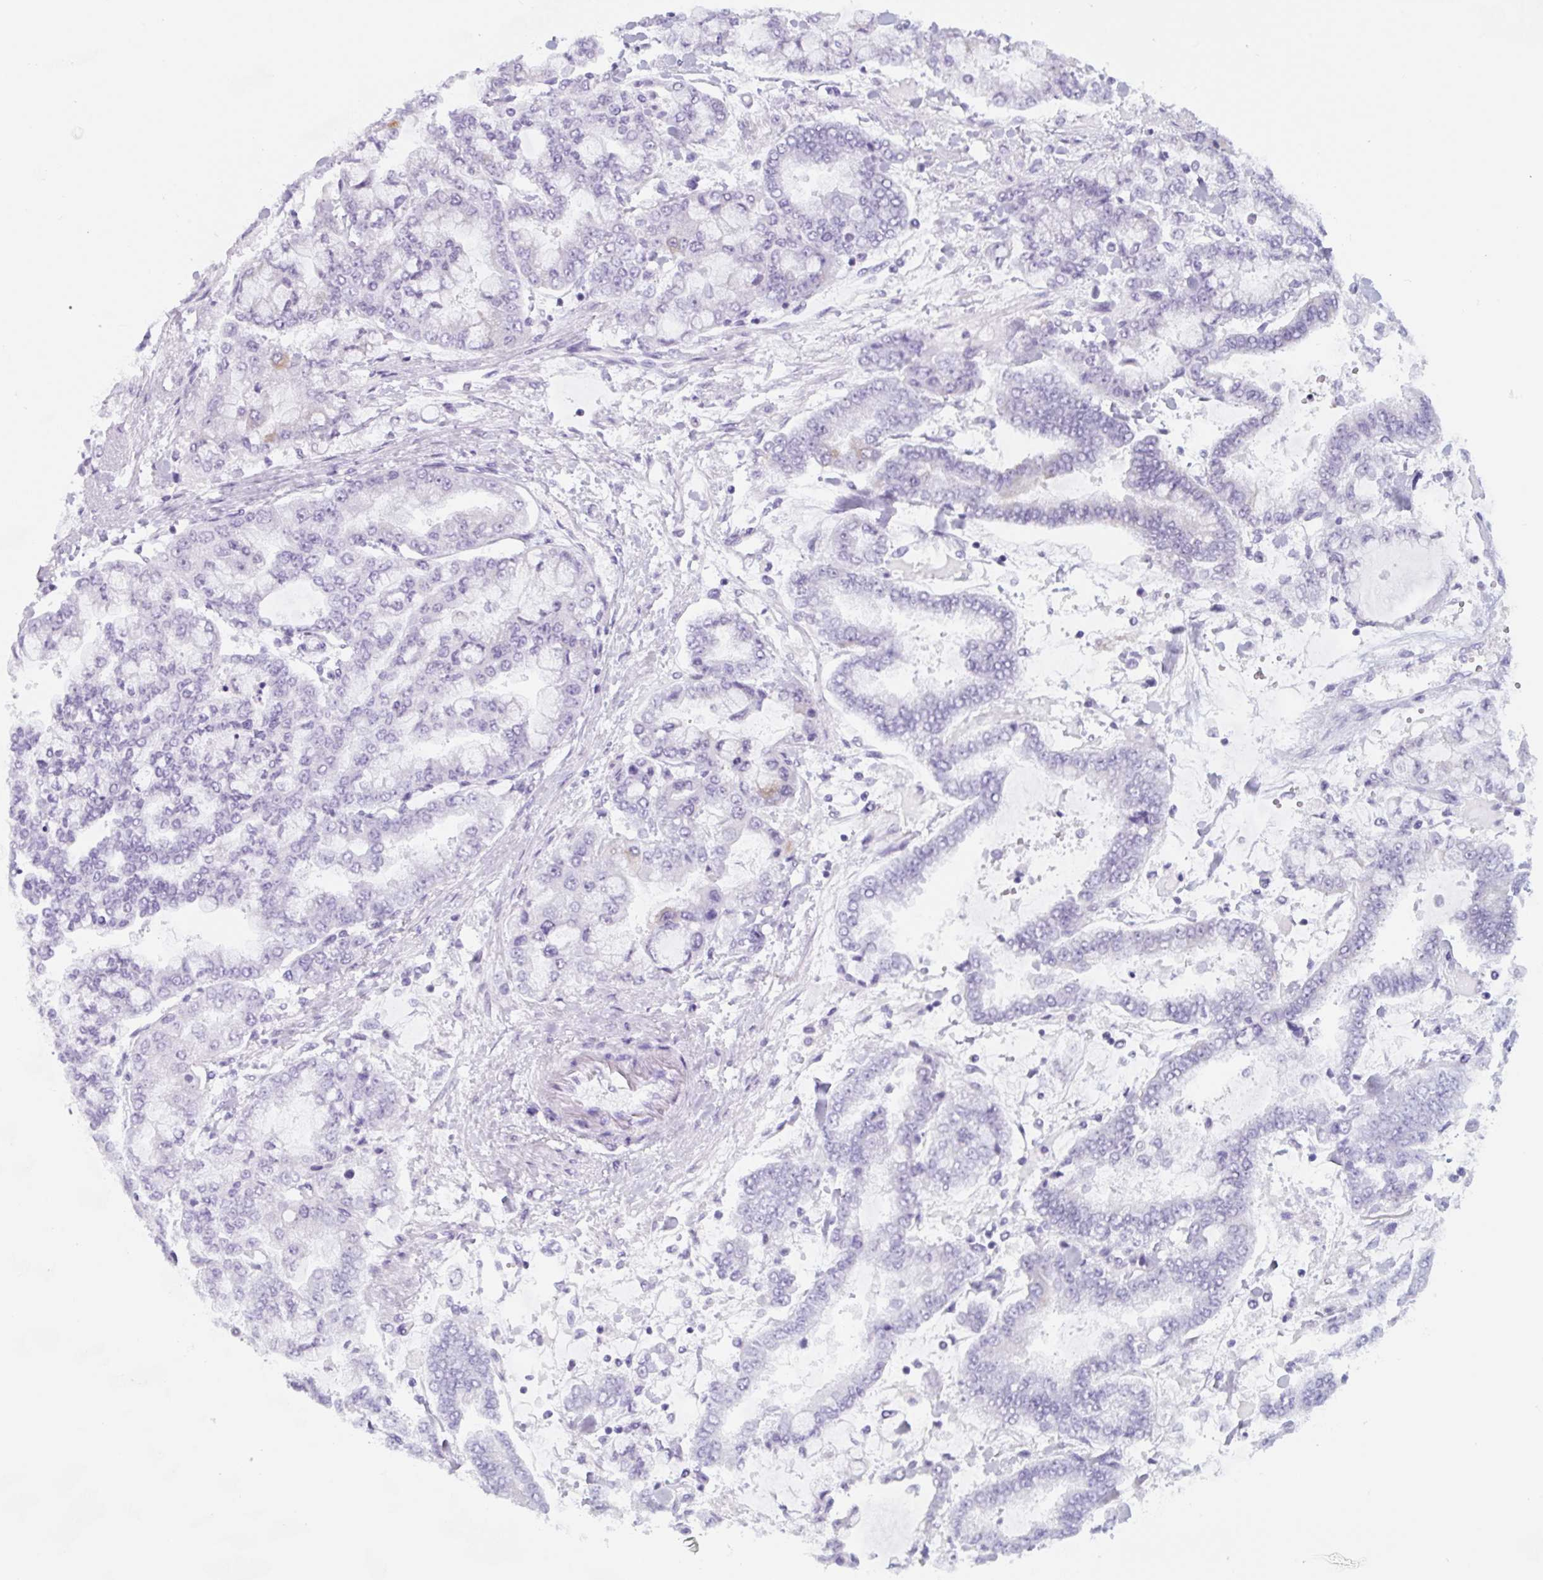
{"staining": {"intensity": "negative", "quantity": "none", "location": "none"}, "tissue": "stomach cancer", "cell_type": "Tumor cells", "image_type": "cancer", "snomed": [{"axis": "morphology", "description": "Normal tissue, NOS"}, {"axis": "morphology", "description": "Adenocarcinoma, NOS"}, {"axis": "topography", "description": "Stomach, upper"}, {"axis": "topography", "description": "Stomach"}], "caption": "DAB immunohistochemical staining of human adenocarcinoma (stomach) demonstrates no significant expression in tumor cells.", "gene": "TNFRSF8", "patient": {"sex": "male", "age": 76}}